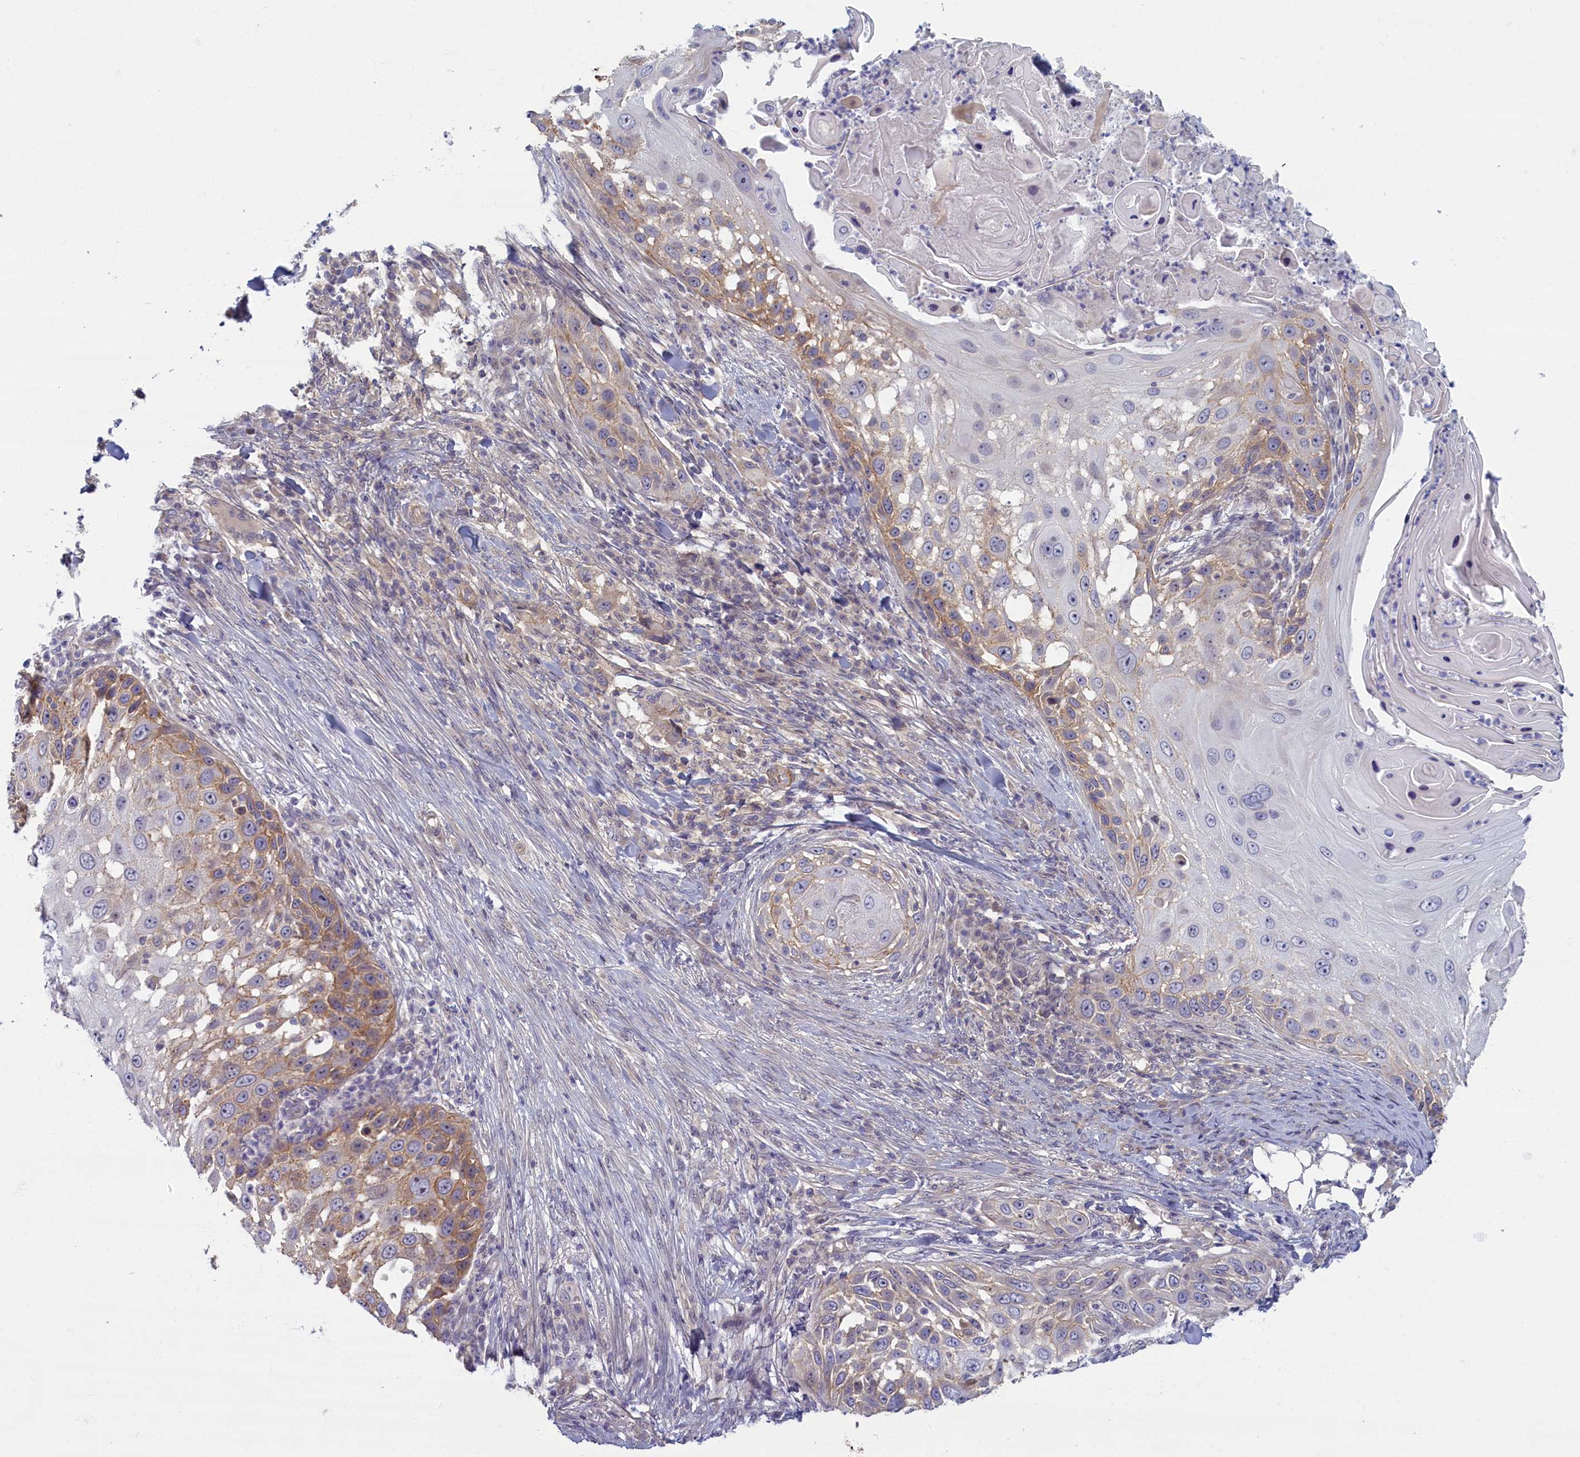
{"staining": {"intensity": "moderate", "quantity": "<25%", "location": "cytoplasmic/membranous"}, "tissue": "skin cancer", "cell_type": "Tumor cells", "image_type": "cancer", "snomed": [{"axis": "morphology", "description": "Squamous cell carcinoma, NOS"}, {"axis": "topography", "description": "Skin"}], "caption": "A brown stain shows moderate cytoplasmic/membranous expression of a protein in skin cancer tumor cells.", "gene": "TRPM4", "patient": {"sex": "female", "age": 44}}